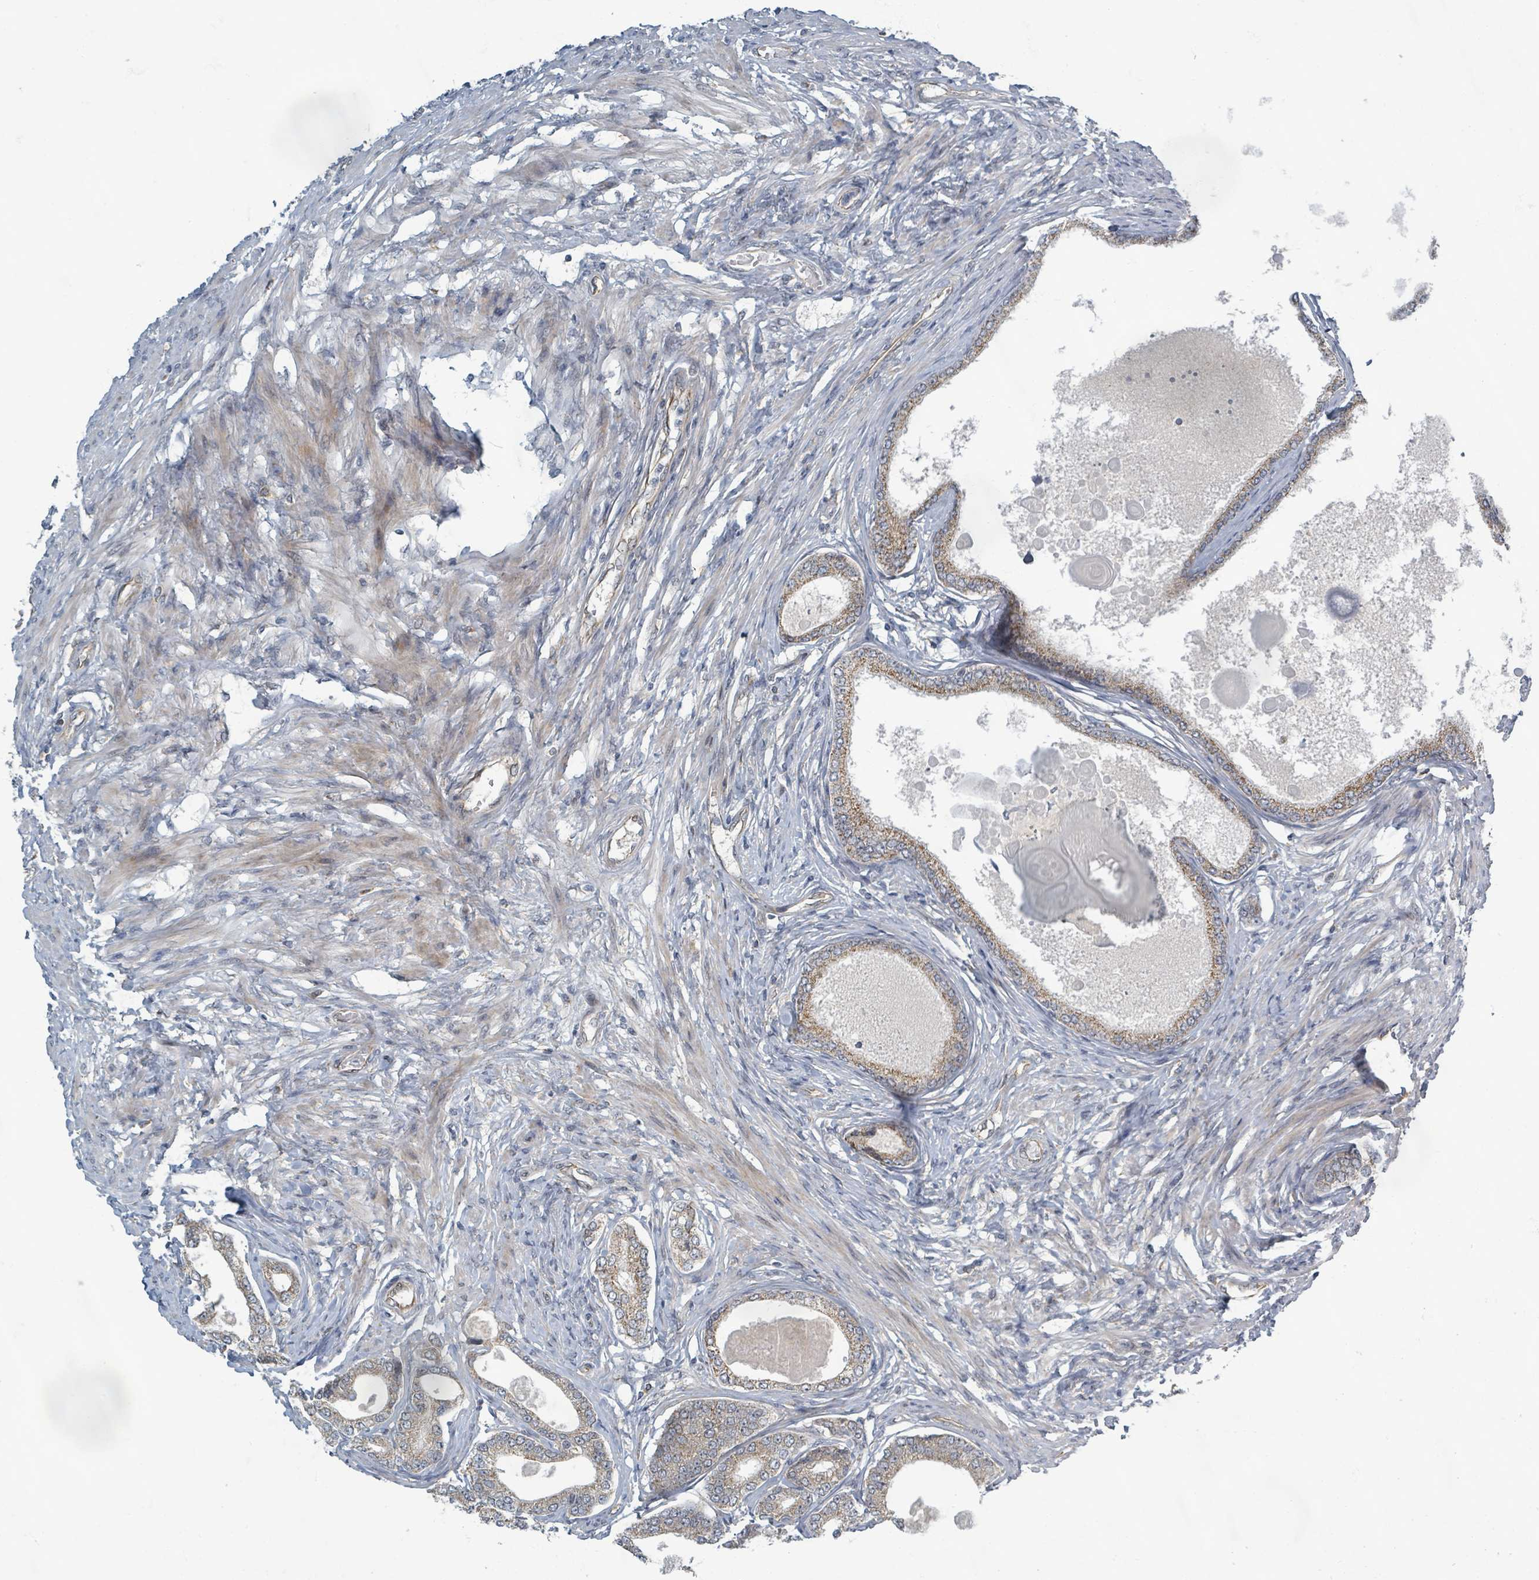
{"staining": {"intensity": "moderate", "quantity": ">75%", "location": "cytoplasmic/membranous"}, "tissue": "prostate cancer", "cell_type": "Tumor cells", "image_type": "cancer", "snomed": [{"axis": "morphology", "description": "Adenocarcinoma, High grade"}, {"axis": "topography", "description": "Prostate"}], "caption": "Protein staining of prostate high-grade adenocarcinoma tissue displays moderate cytoplasmic/membranous positivity in approximately >75% of tumor cells. Using DAB (brown) and hematoxylin (blue) stains, captured at high magnification using brightfield microscopy.", "gene": "INTS15", "patient": {"sex": "male", "age": 69}}